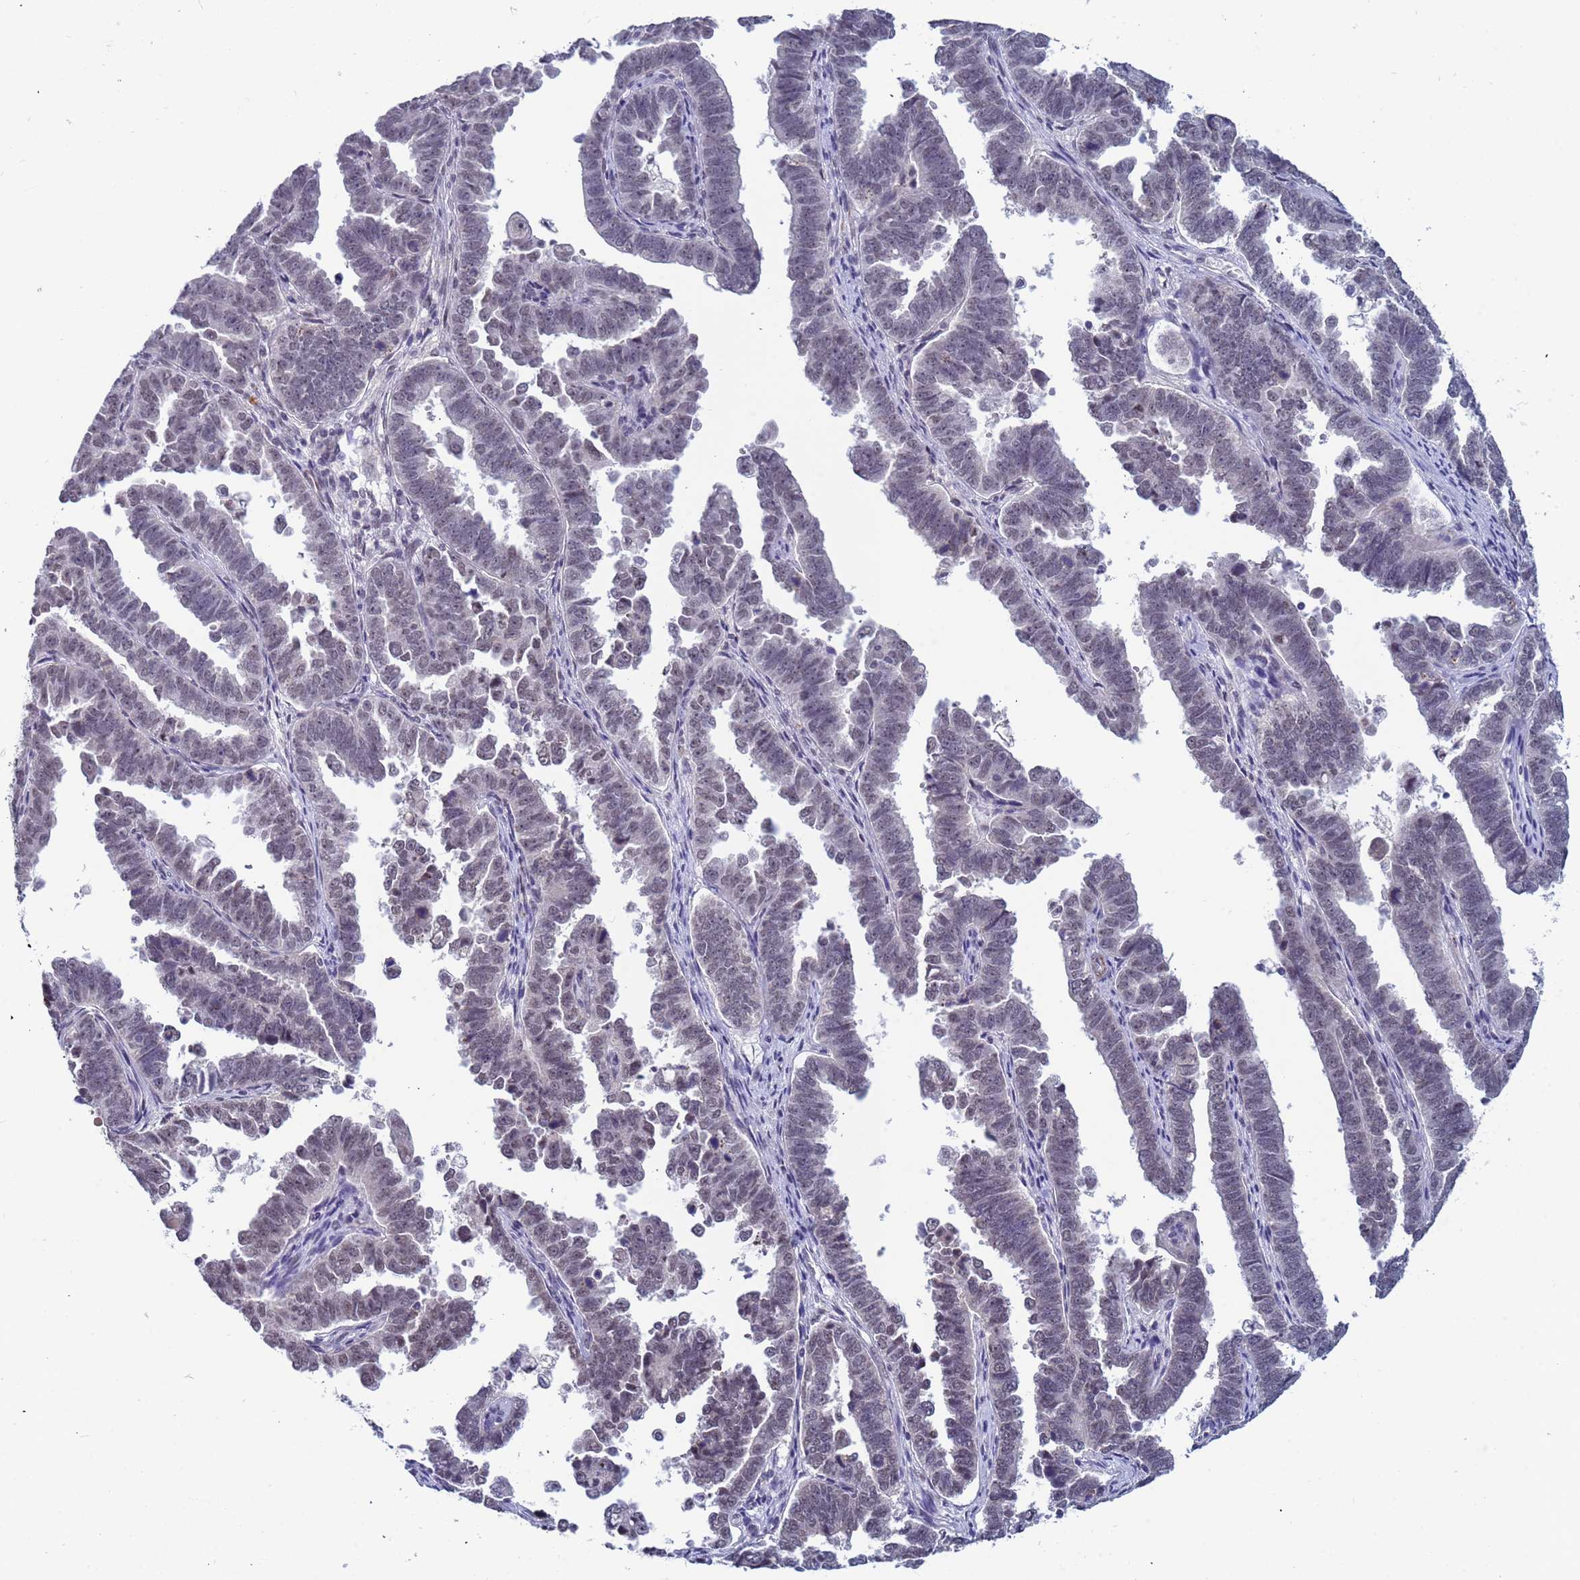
{"staining": {"intensity": "weak", "quantity": "<25%", "location": "nuclear"}, "tissue": "endometrial cancer", "cell_type": "Tumor cells", "image_type": "cancer", "snomed": [{"axis": "morphology", "description": "Adenocarcinoma, NOS"}, {"axis": "topography", "description": "Endometrium"}], "caption": "Endometrial cancer (adenocarcinoma) stained for a protein using immunohistochemistry demonstrates no positivity tumor cells.", "gene": "CXorf65", "patient": {"sex": "female", "age": 75}}